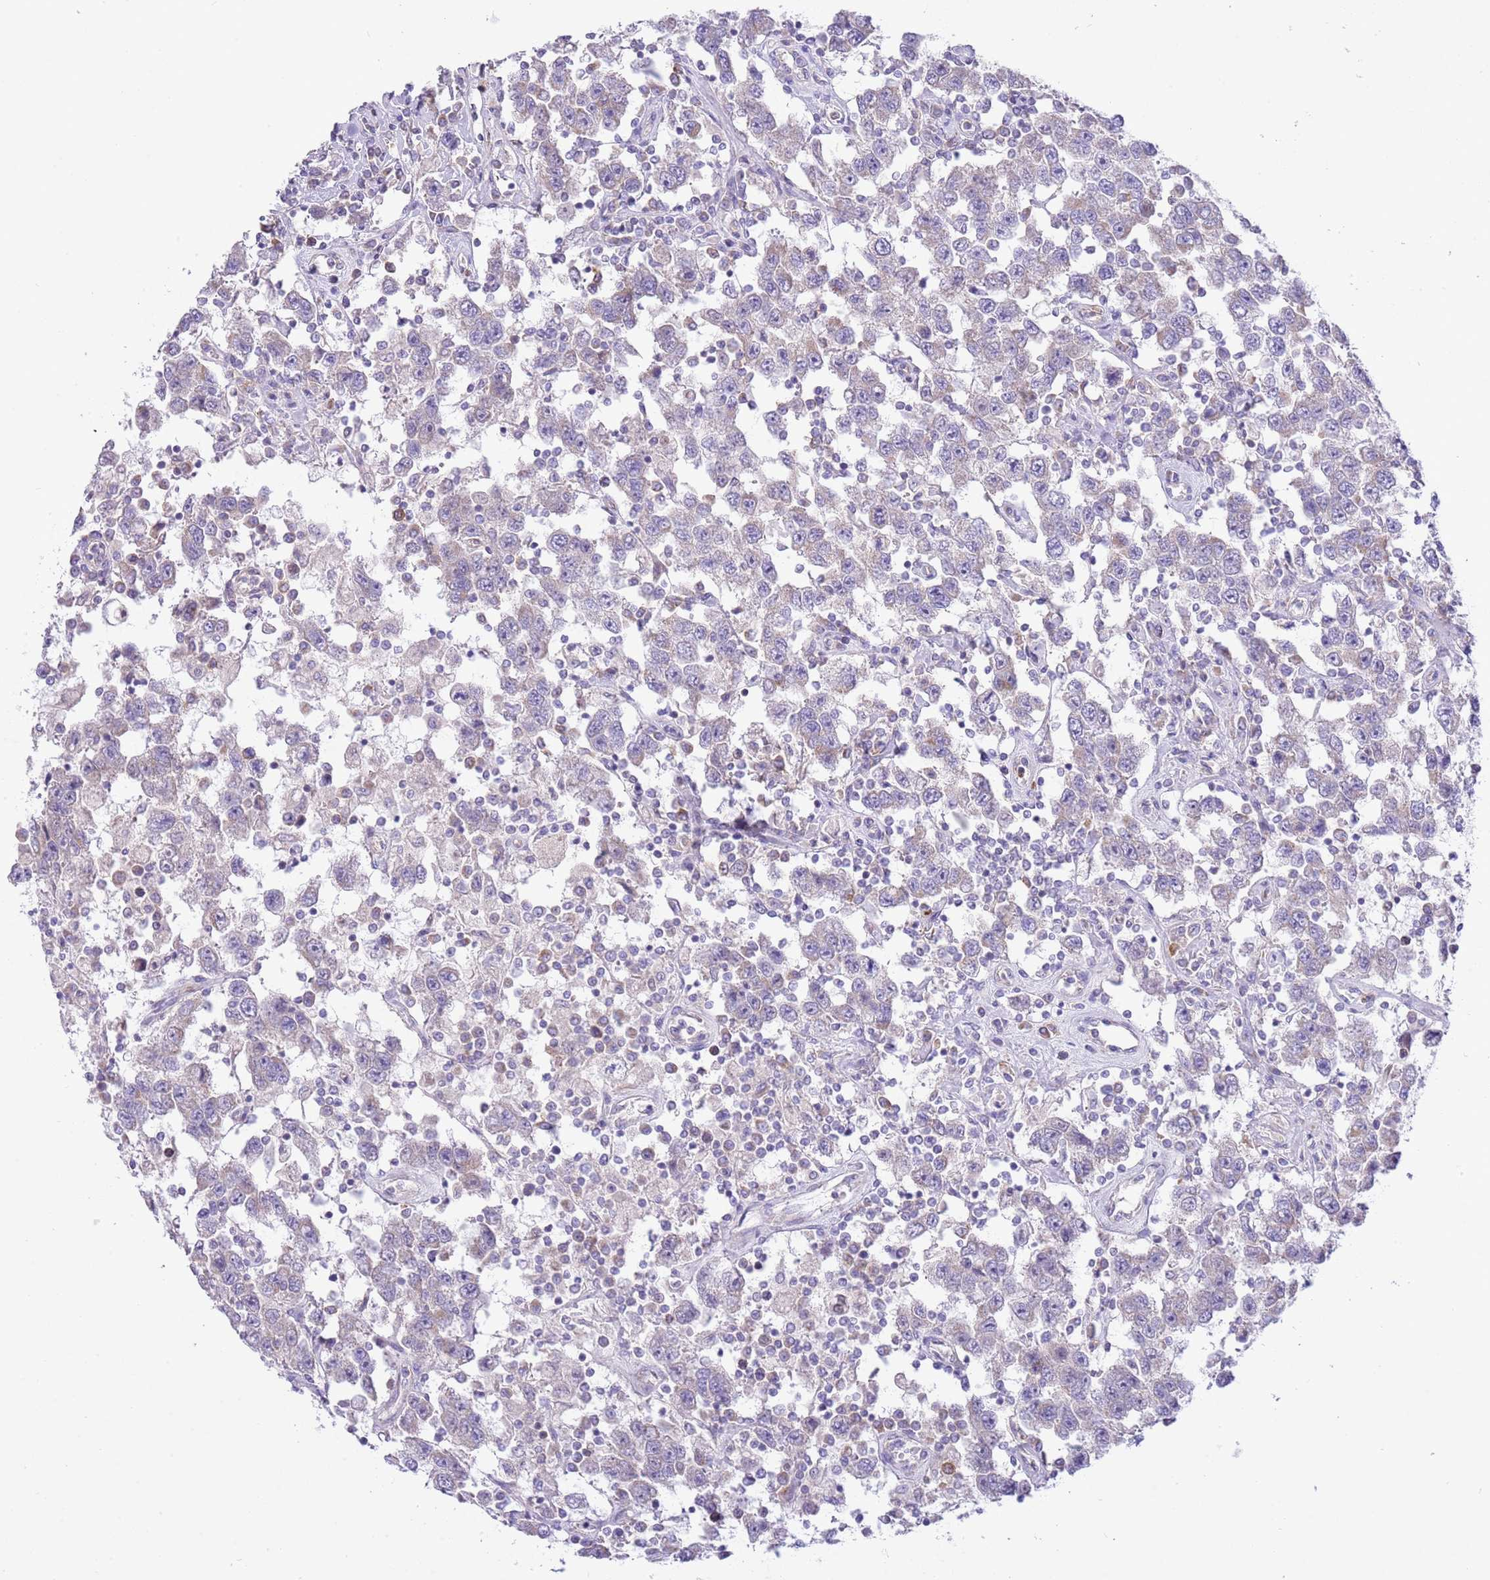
{"staining": {"intensity": "negative", "quantity": "none", "location": "none"}, "tissue": "testis cancer", "cell_type": "Tumor cells", "image_type": "cancer", "snomed": [{"axis": "morphology", "description": "Seminoma, NOS"}, {"axis": "topography", "description": "Testis"}], "caption": "Immunohistochemistry photomicrograph of testis cancer stained for a protein (brown), which demonstrates no positivity in tumor cells. Nuclei are stained in blue.", "gene": "OAZ2", "patient": {"sex": "male", "age": 41}}